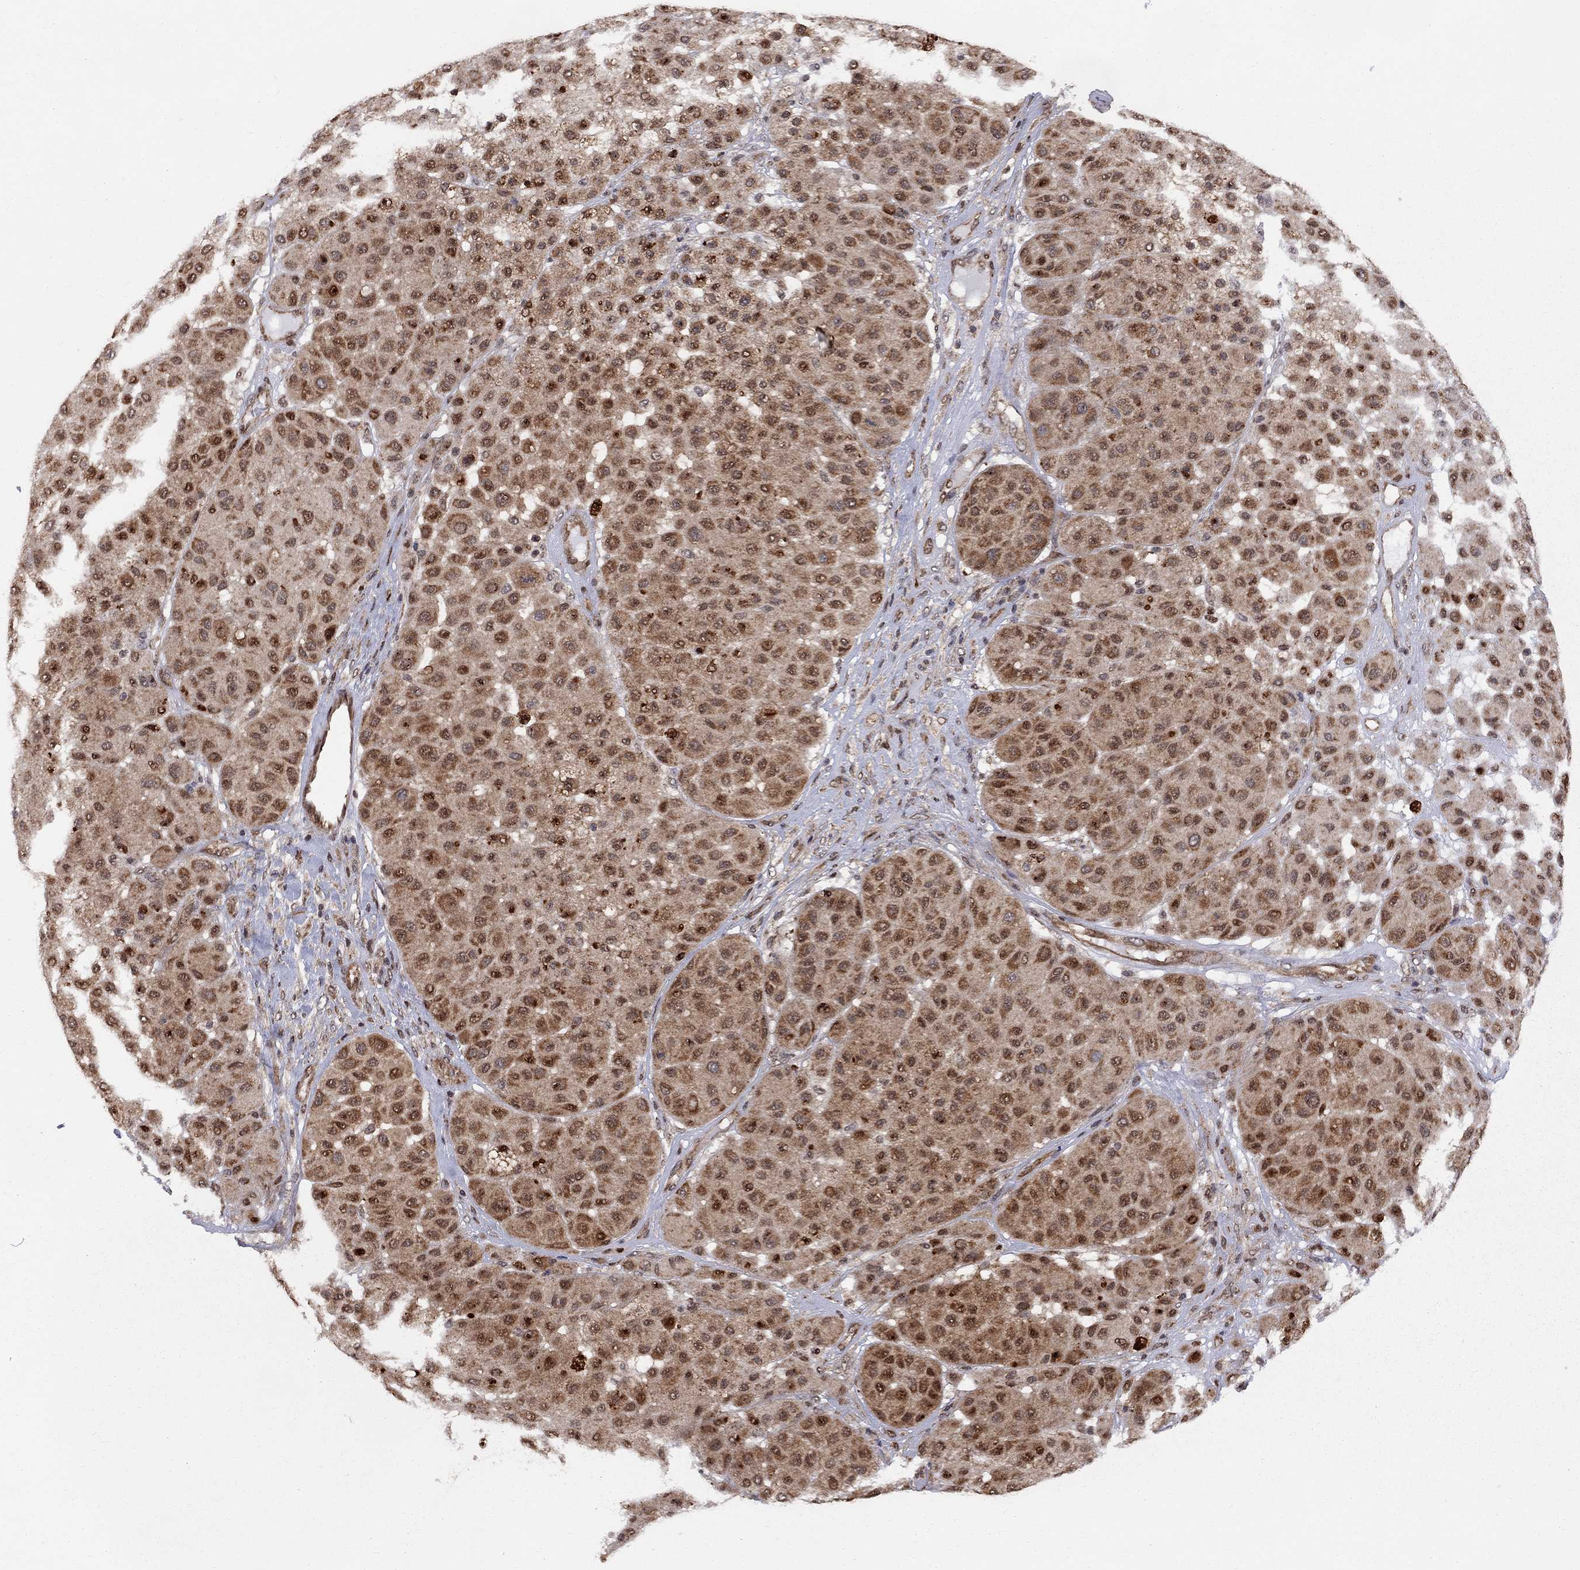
{"staining": {"intensity": "moderate", "quantity": "25%-75%", "location": "cytoplasmic/membranous,nuclear"}, "tissue": "melanoma", "cell_type": "Tumor cells", "image_type": "cancer", "snomed": [{"axis": "morphology", "description": "Malignant melanoma, Metastatic site"}, {"axis": "topography", "description": "Smooth muscle"}], "caption": "A brown stain labels moderate cytoplasmic/membranous and nuclear positivity of a protein in melanoma tumor cells.", "gene": "ELOB", "patient": {"sex": "male", "age": 41}}